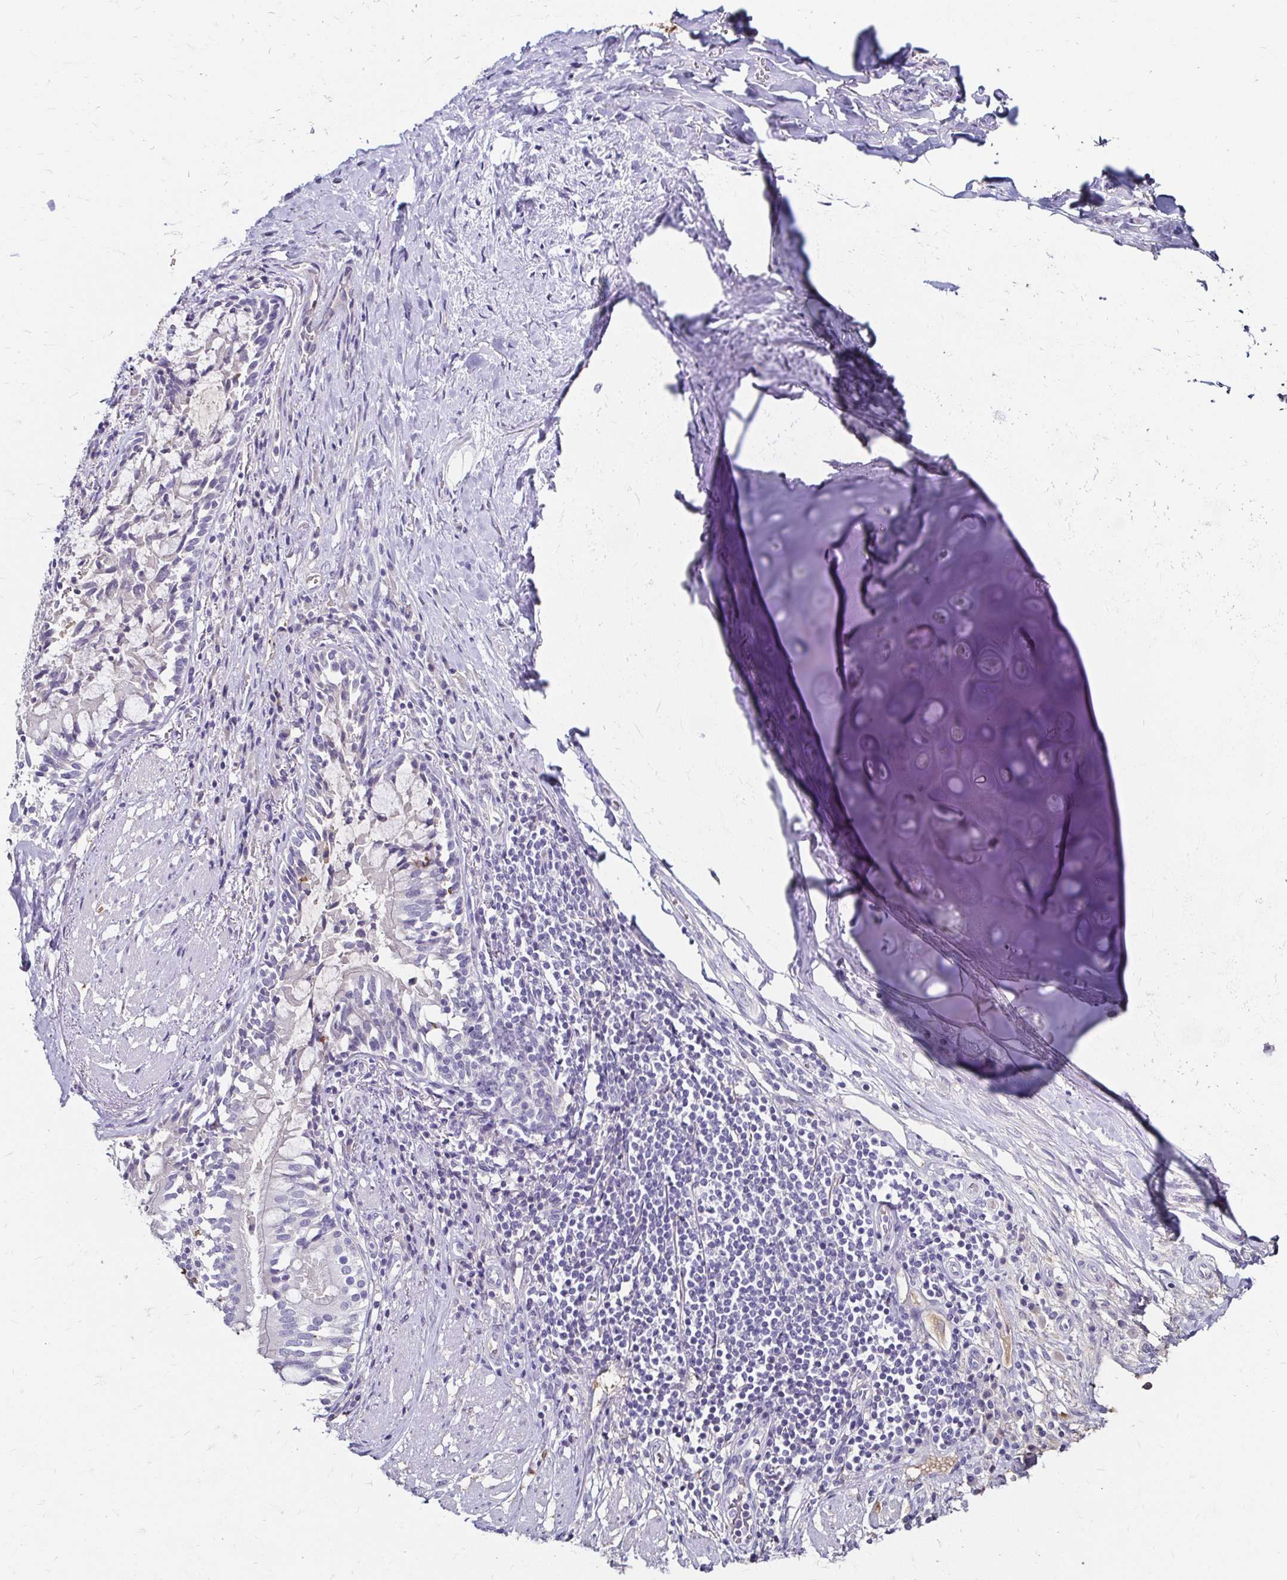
{"staining": {"intensity": "negative", "quantity": "none", "location": "none"}, "tissue": "adipose tissue", "cell_type": "Adipocytes", "image_type": "normal", "snomed": [{"axis": "morphology", "description": "Normal tissue, NOS"}, {"axis": "topography", "description": "Cartilage tissue"}, {"axis": "topography", "description": "Bronchus"}], "caption": "An immunohistochemistry histopathology image of normal adipose tissue is shown. There is no staining in adipocytes of adipose tissue. (Brightfield microscopy of DAB immunohistochemistry at high magnification).", "gene": "SCG3", "patient": {"sex": "male", "age": 64}}